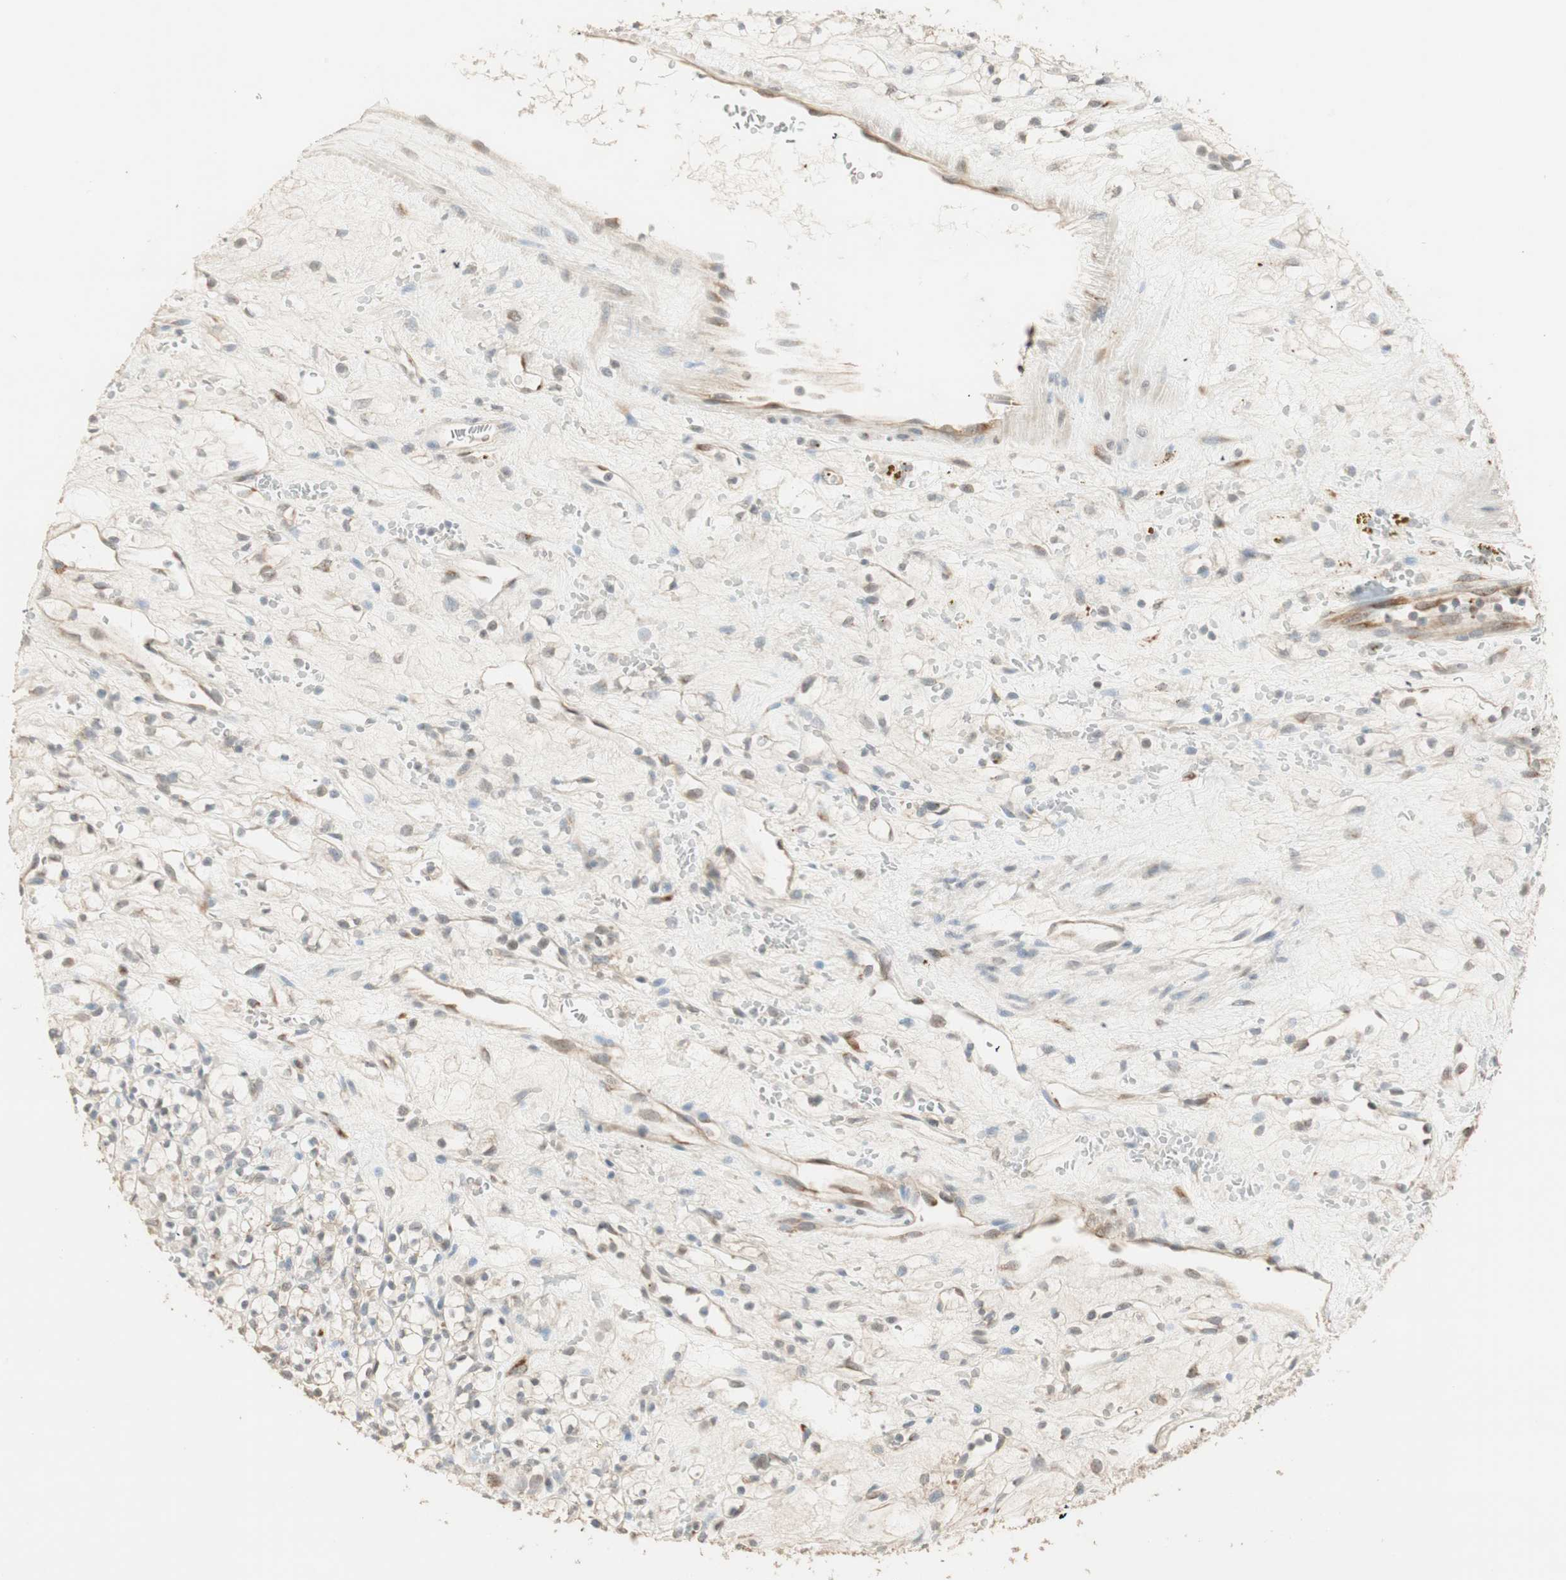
{"staining": {"intensity": "weak", "quantity": "25%-75%", "location": "cytoplasmic/membranous"}, "tissue": "renal cancer", "cell_type": "Tumor cells", "image_type": "cancer", "snomed": [{"axis": "morphology", "description": "Adenocarcinoma, NOS"}, {"axis": "topography", "description": "Kidney"}], "caption": "Renal adenocarcinoma stained with IHC displays weak cytoplasmic/membranous expression in approximately 25%-75% of tumor cells.", "gene": "TASOR", "patient": {"sex": "female", "age": 60}}